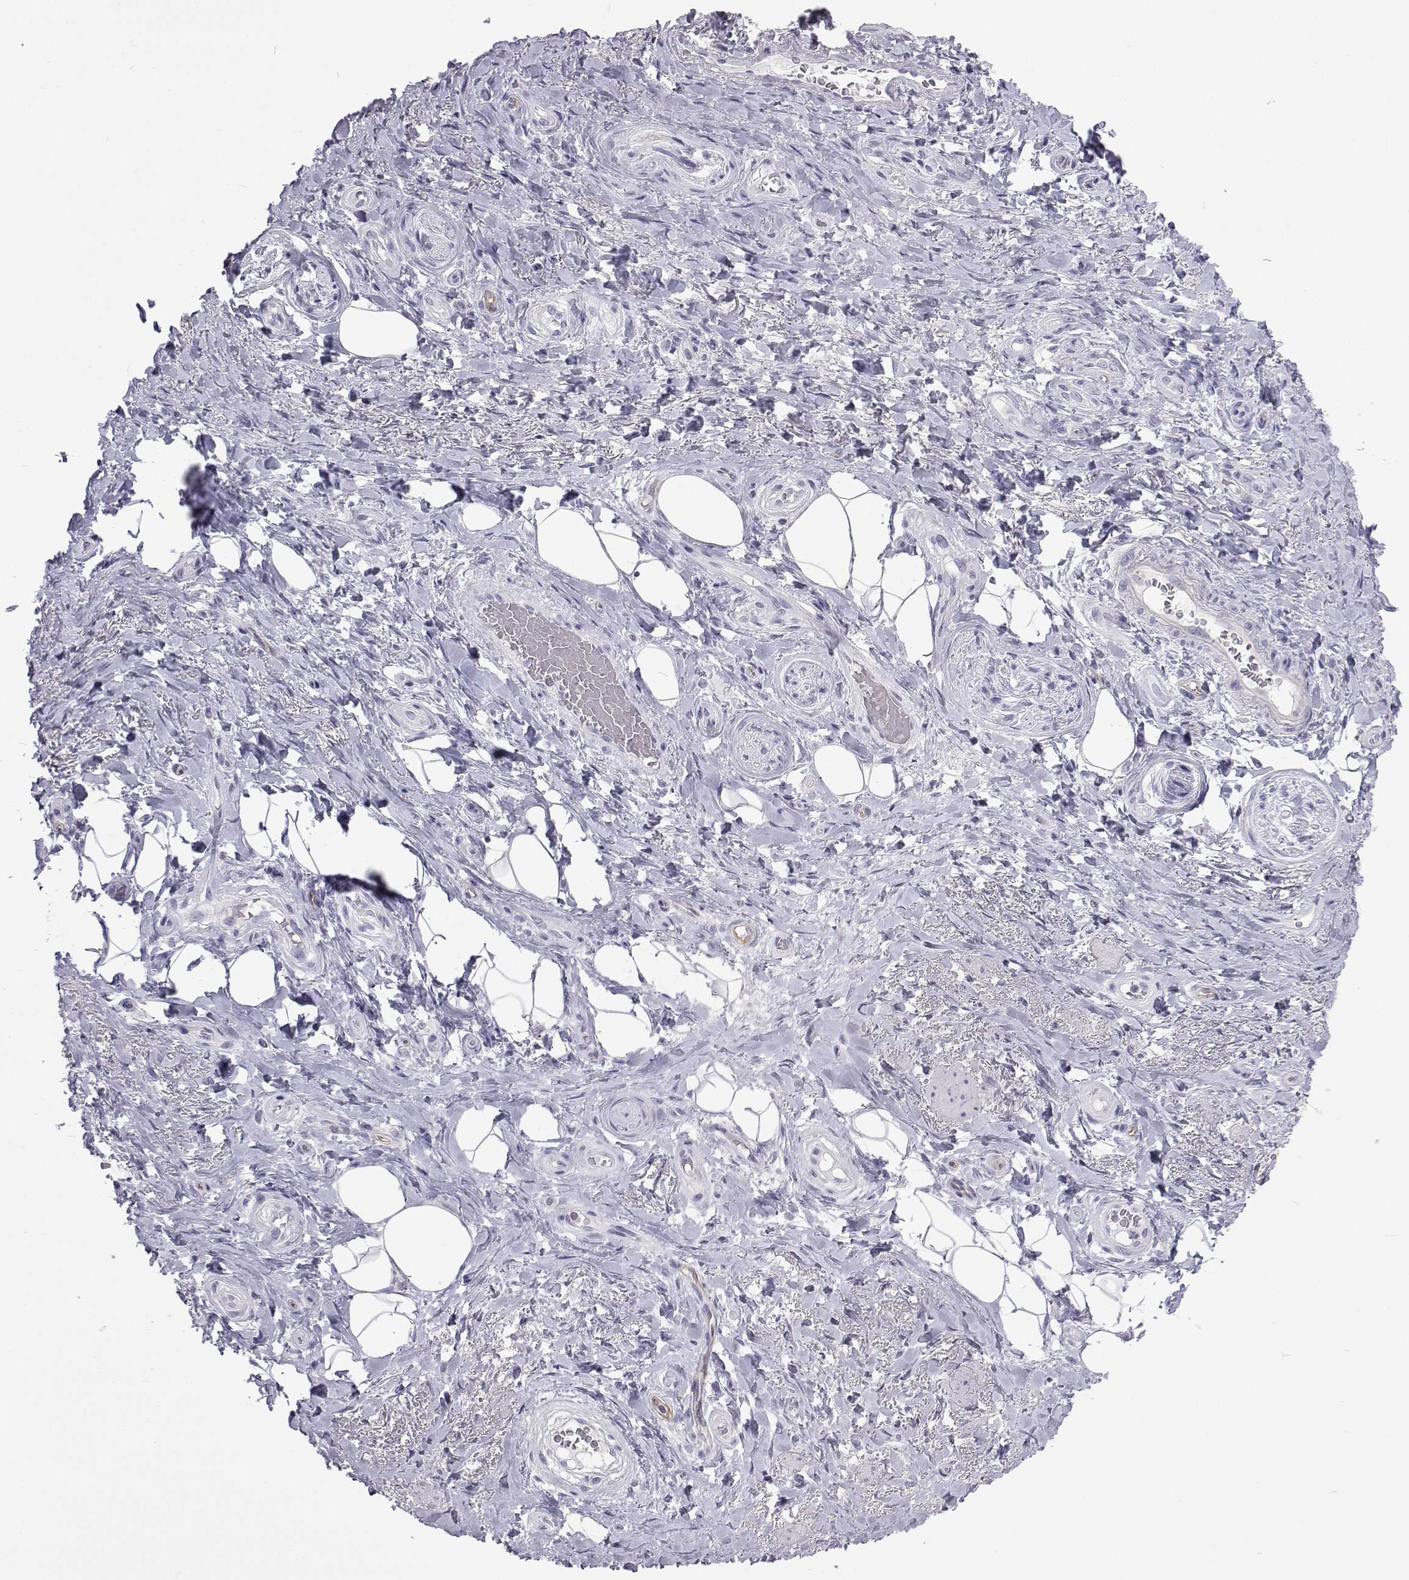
{"staining": {"intensity": "negative", "quantity": "none", "location": "none"}, "tissue": "adipose tissue", "cell_type": "Adipocytes", "image_type": "normal", "snomed": [{"axis": "morphology", "description": "Normal tissue, NOS"}, {"axis": "topography", "description": "Anal"}, {"axis": "topography", "description": "Peripheral nerve tissue"}], "caption": "Image shows no significant protein staining in adipocytes of benign adipose tissue.", "gene": "GALM", "patient": {"sex": "male", "age": 53}}